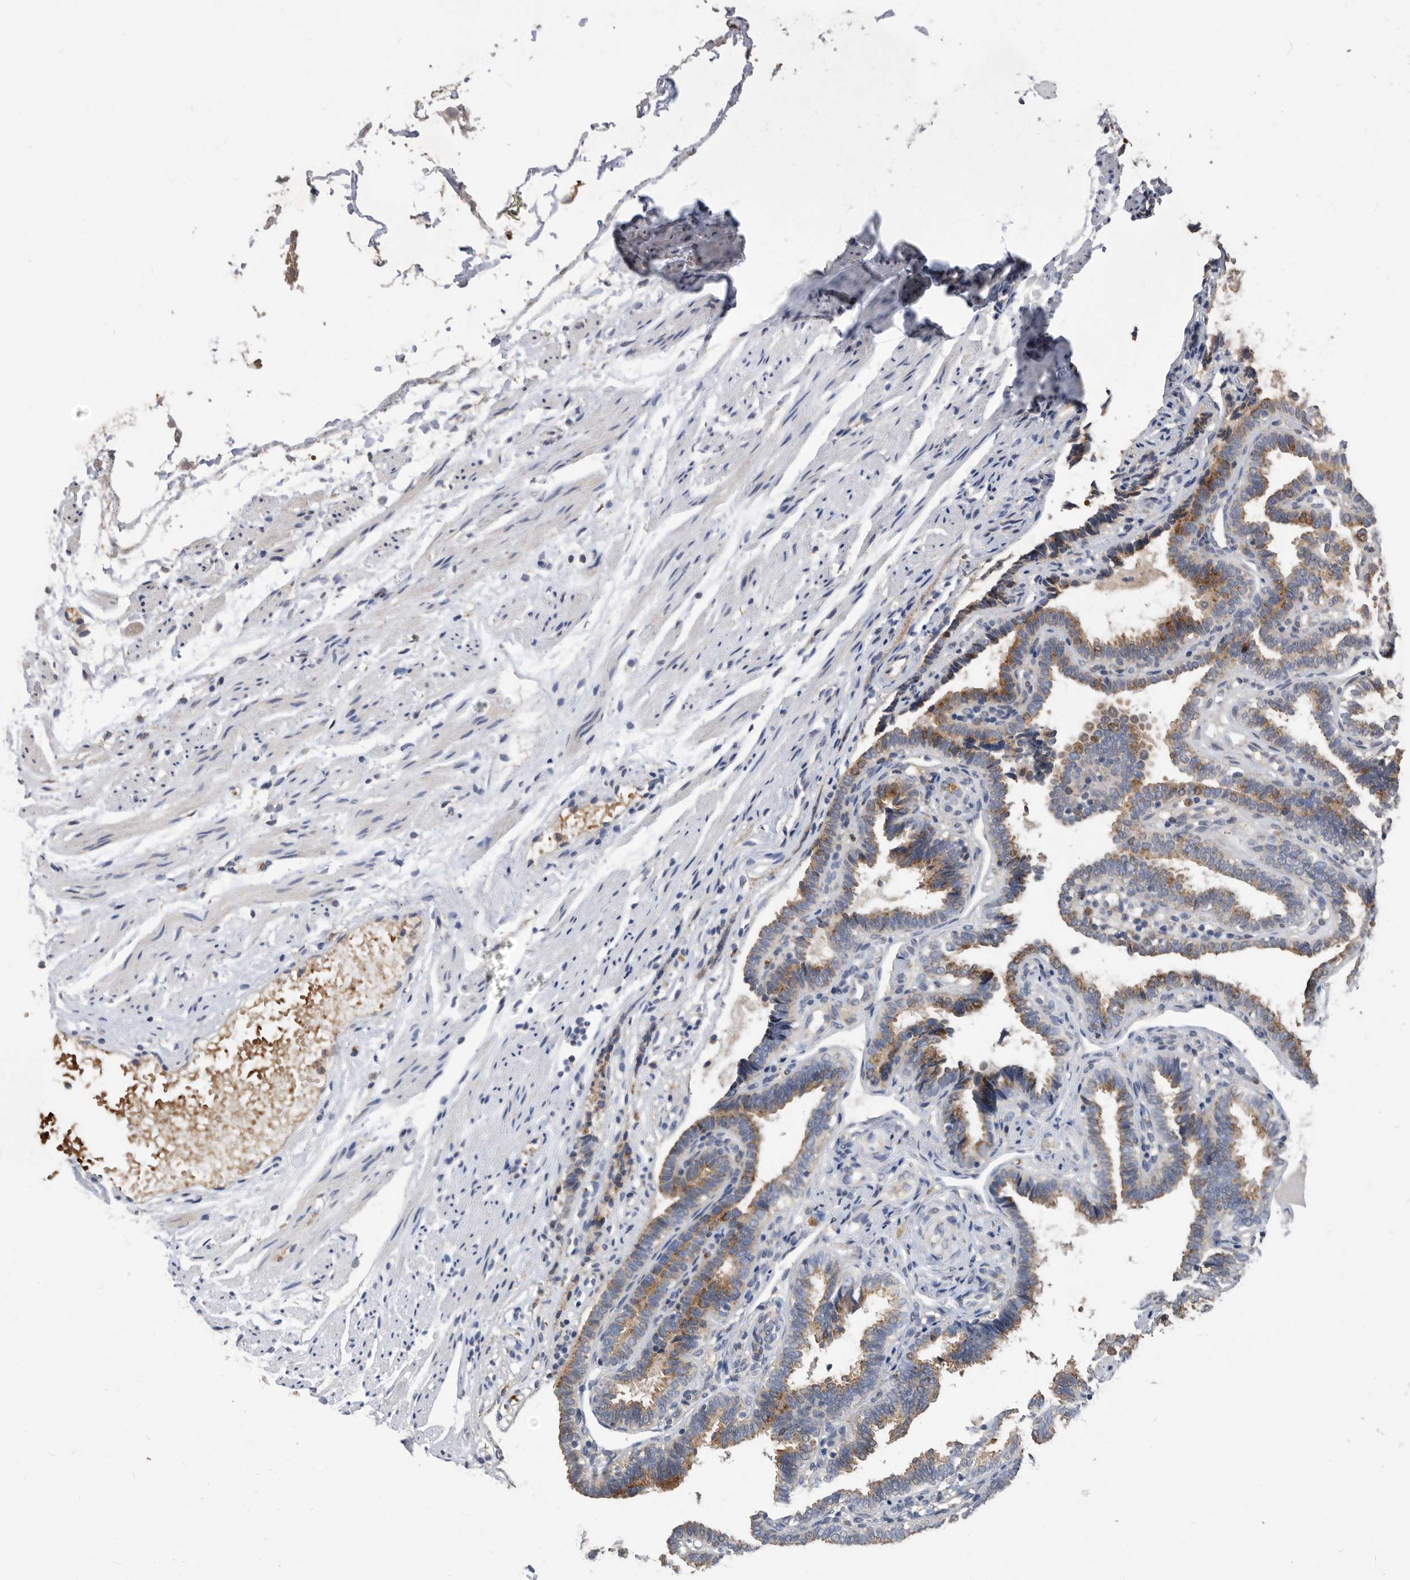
{"staining": {"intensity": "moderate", "quantity": ">75%", "location": "cytoplasmic/membranous"}, "tissue": "fallopian tube", "cell_type": "Glandular cells", "image_type": "normal", "snomed": [{"axis": "morphology", "description": "Normal tissue, NOS"}, {"axis": "topography", "description": "Fallopian tube"}], "caption": "High-magnification brightfield microscopy of benign fallopian tube stained with DAB (brown) and counterstained with hematoxylin (blue). glandular cells exhibit moderate cytoplasmic/membranous staining is identified in about>75% of cells. The staining is performed using DAB (3,3'-diaminobenzidine) brown chromogen to label protein expression. The nuclei are counter-stained blue using hematoxylin.", "gene": "CRISPLD2", "patient": {"sex": "female", "age": 39}}